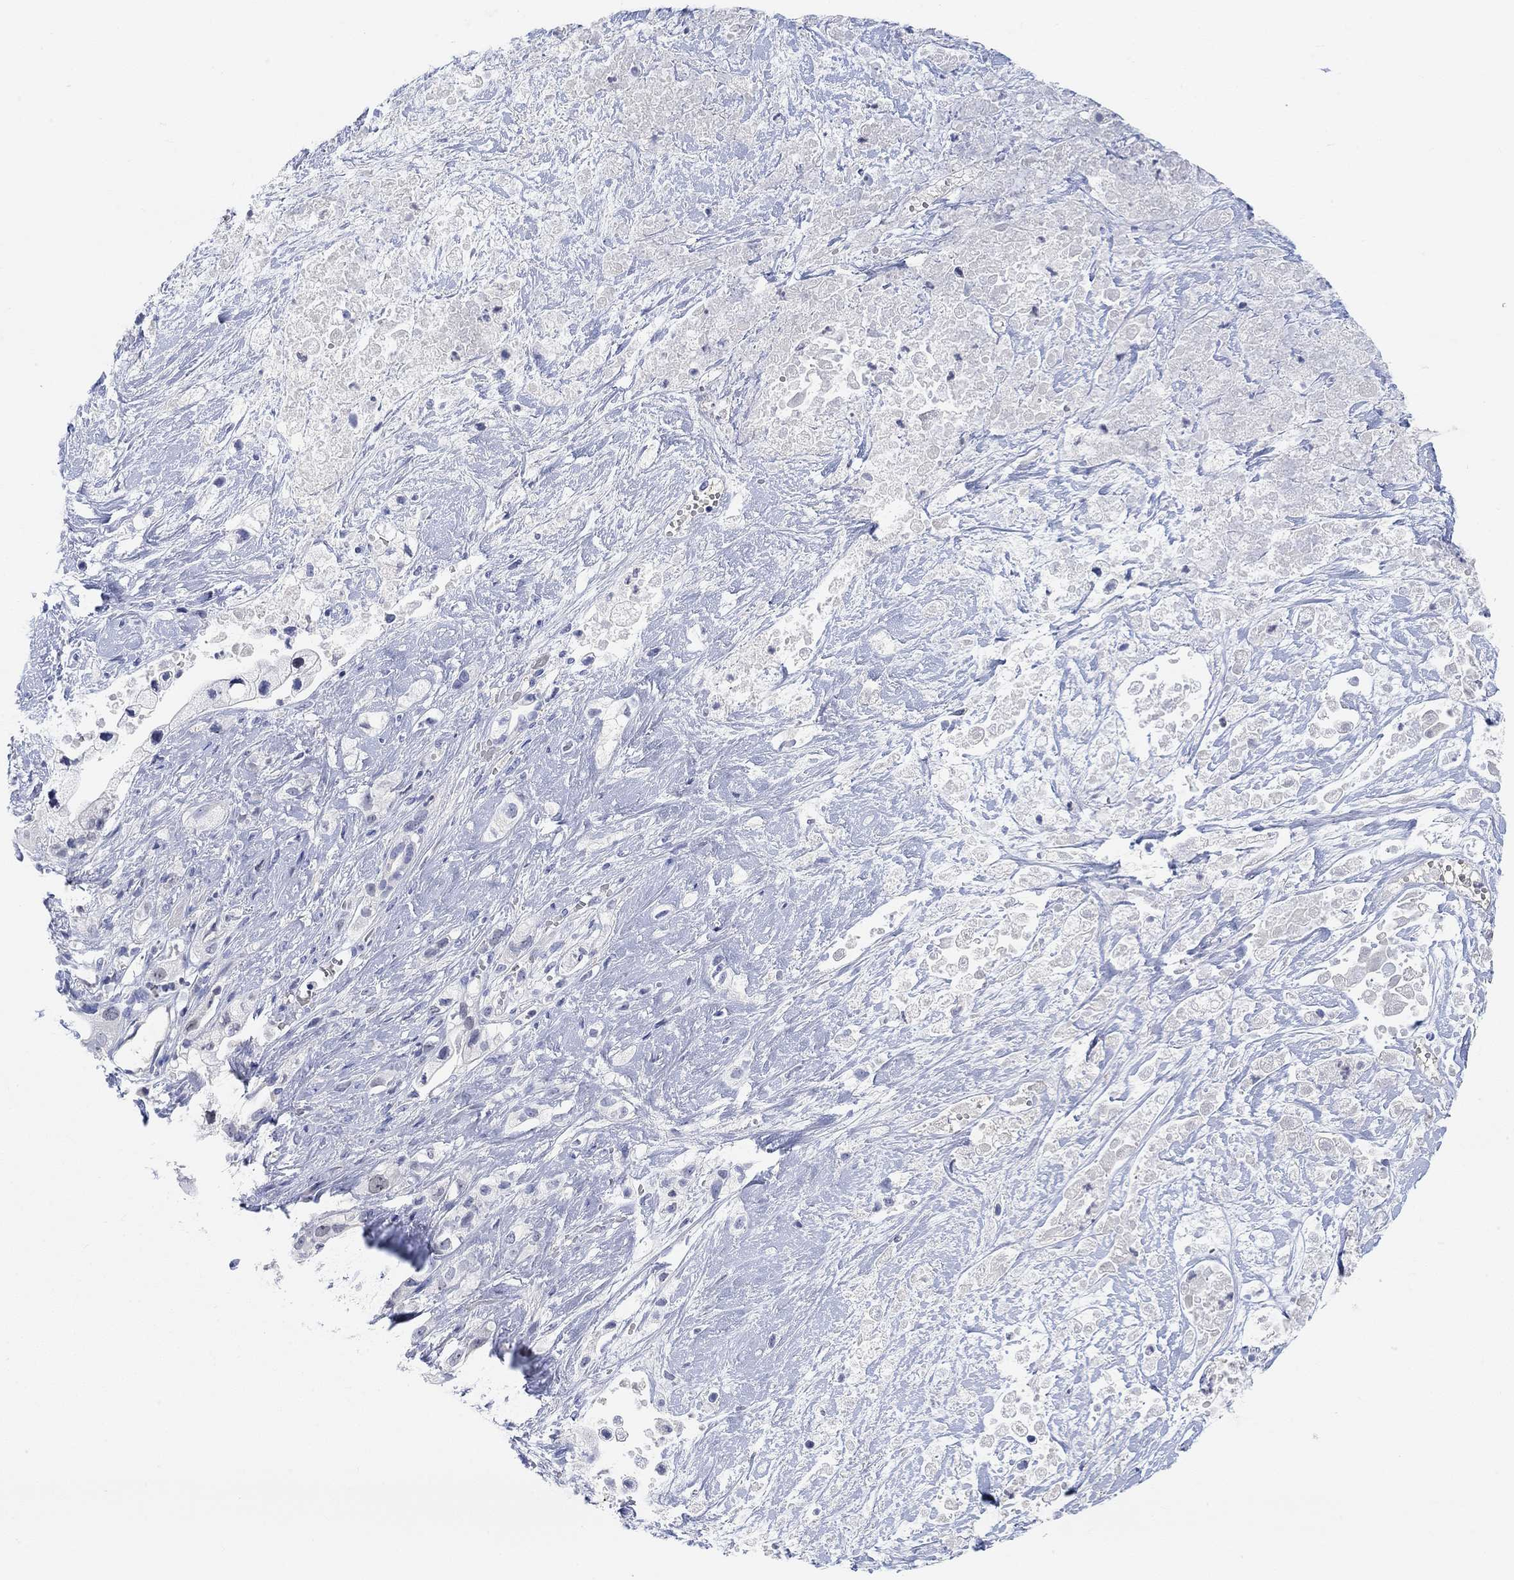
{"staining": {"intensity": "negative", "quantity": "none", "location": "none"}, "tissue": "pancreatic cancer", "cell_type": "Tumor cells", "image_type": "cancer", "snomed": [{"axis": "morphology", "description": "Adenocarcinoma, NOS"}, {"axis": "topography", "description": "Pancreas"}], "caption": "DAB immunohistochemical staining of human pancreatic cancer (adenocarcinoma) displays no significant staining in tumor cells. (Stains: DAB immunohistochemistry with hematoxylin counter stain, Microscopy: brightfield microscopy at high magnification).", "gene": "ATP6V1E2", "patient": {"sex": "male", "age": 44}}